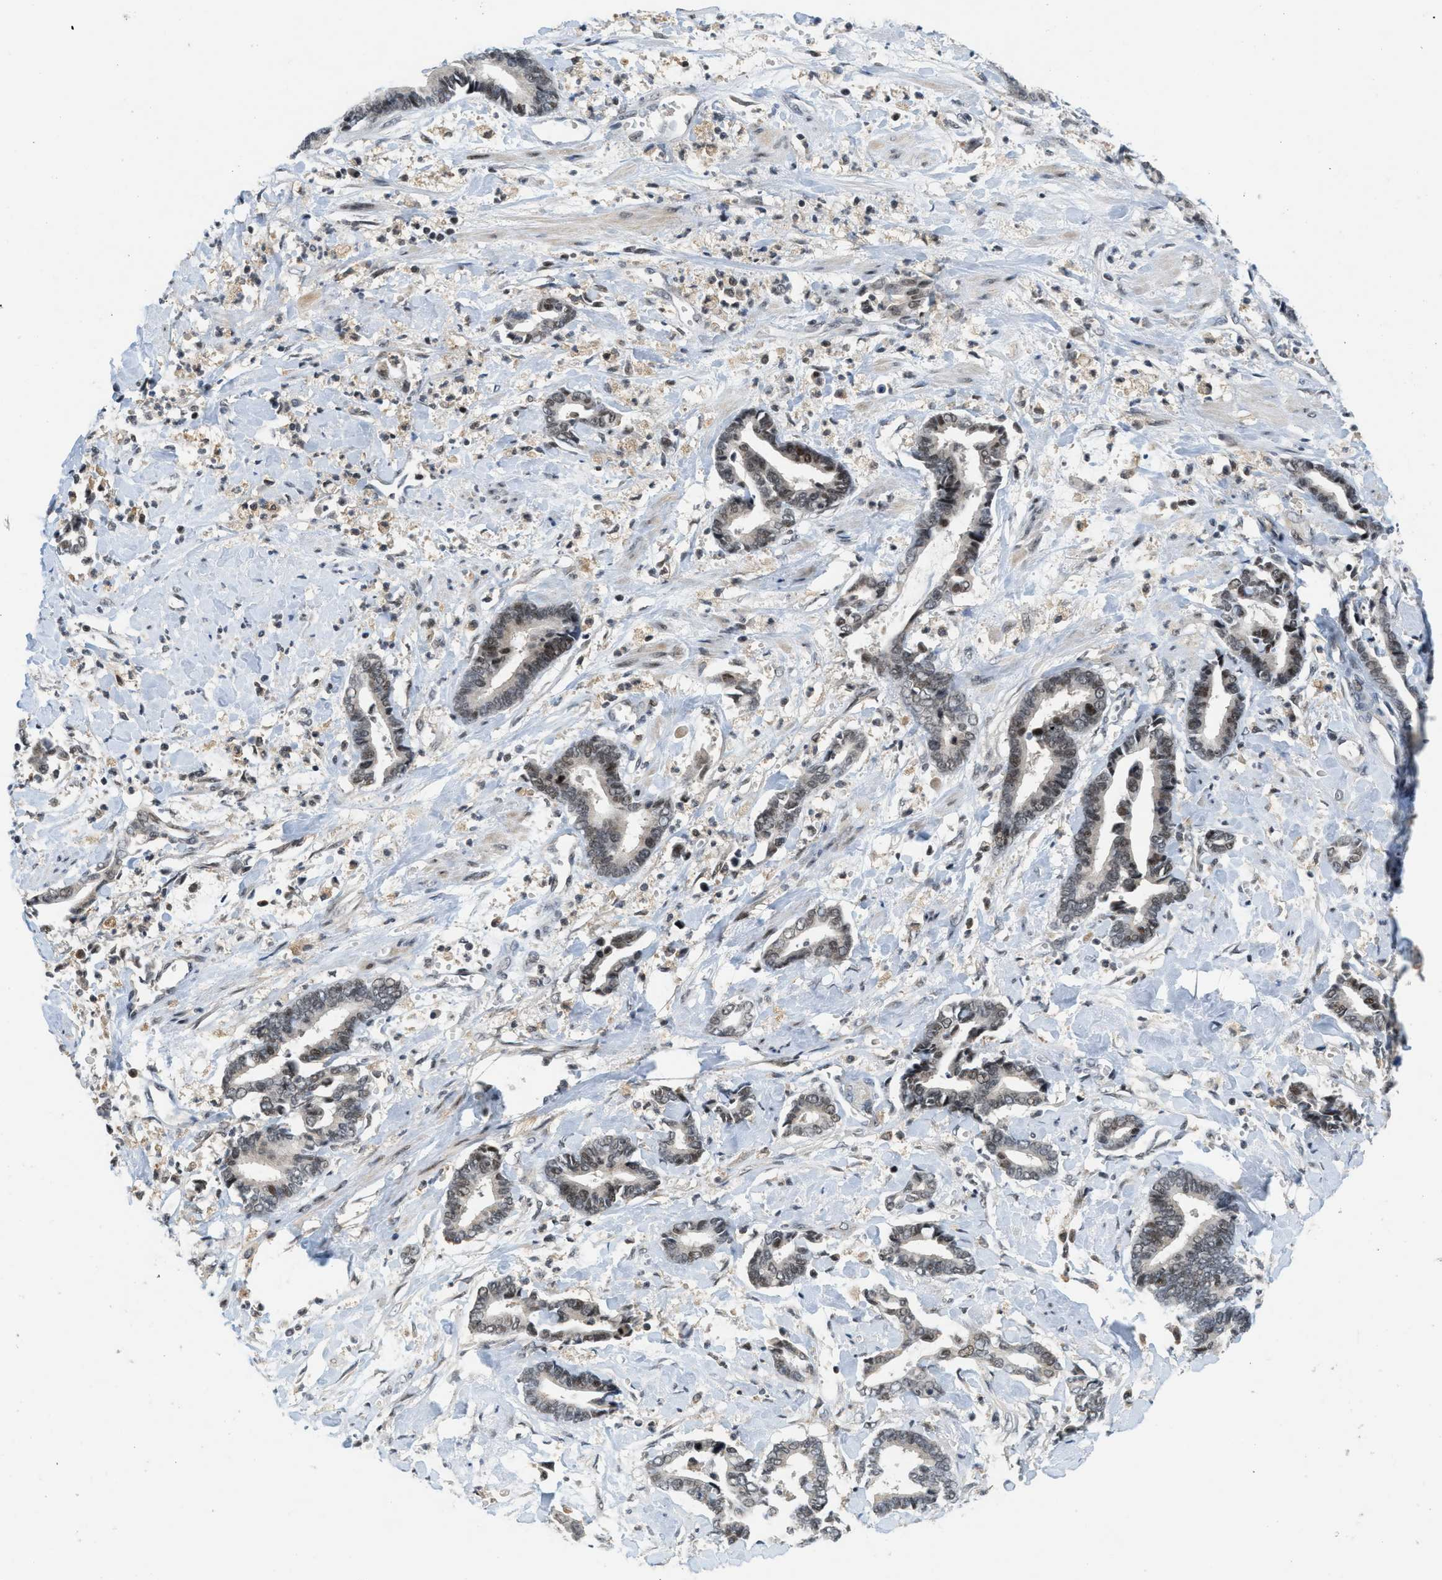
{"staining": {"intensity": "moderate", "quantity": "<25%", "location": "nuclear"}, "tissue": "cervical cancer", "cell_type": "Tumor cells", "image_type": "cancer", "snomed": [{"axis": "morphology", "description": "Adenocarcinoma, NOS"}, {"axis": "topography", "description": "Cervix"}], "caption": "Immunohistochemistry (IHC) of adenocarcinoma (cervical) reveals low levels of moderate nuclear staining in approximately <25% of tumor cells.", "gene": "ING1", "patient": {"sex": "female", "age": 44}}